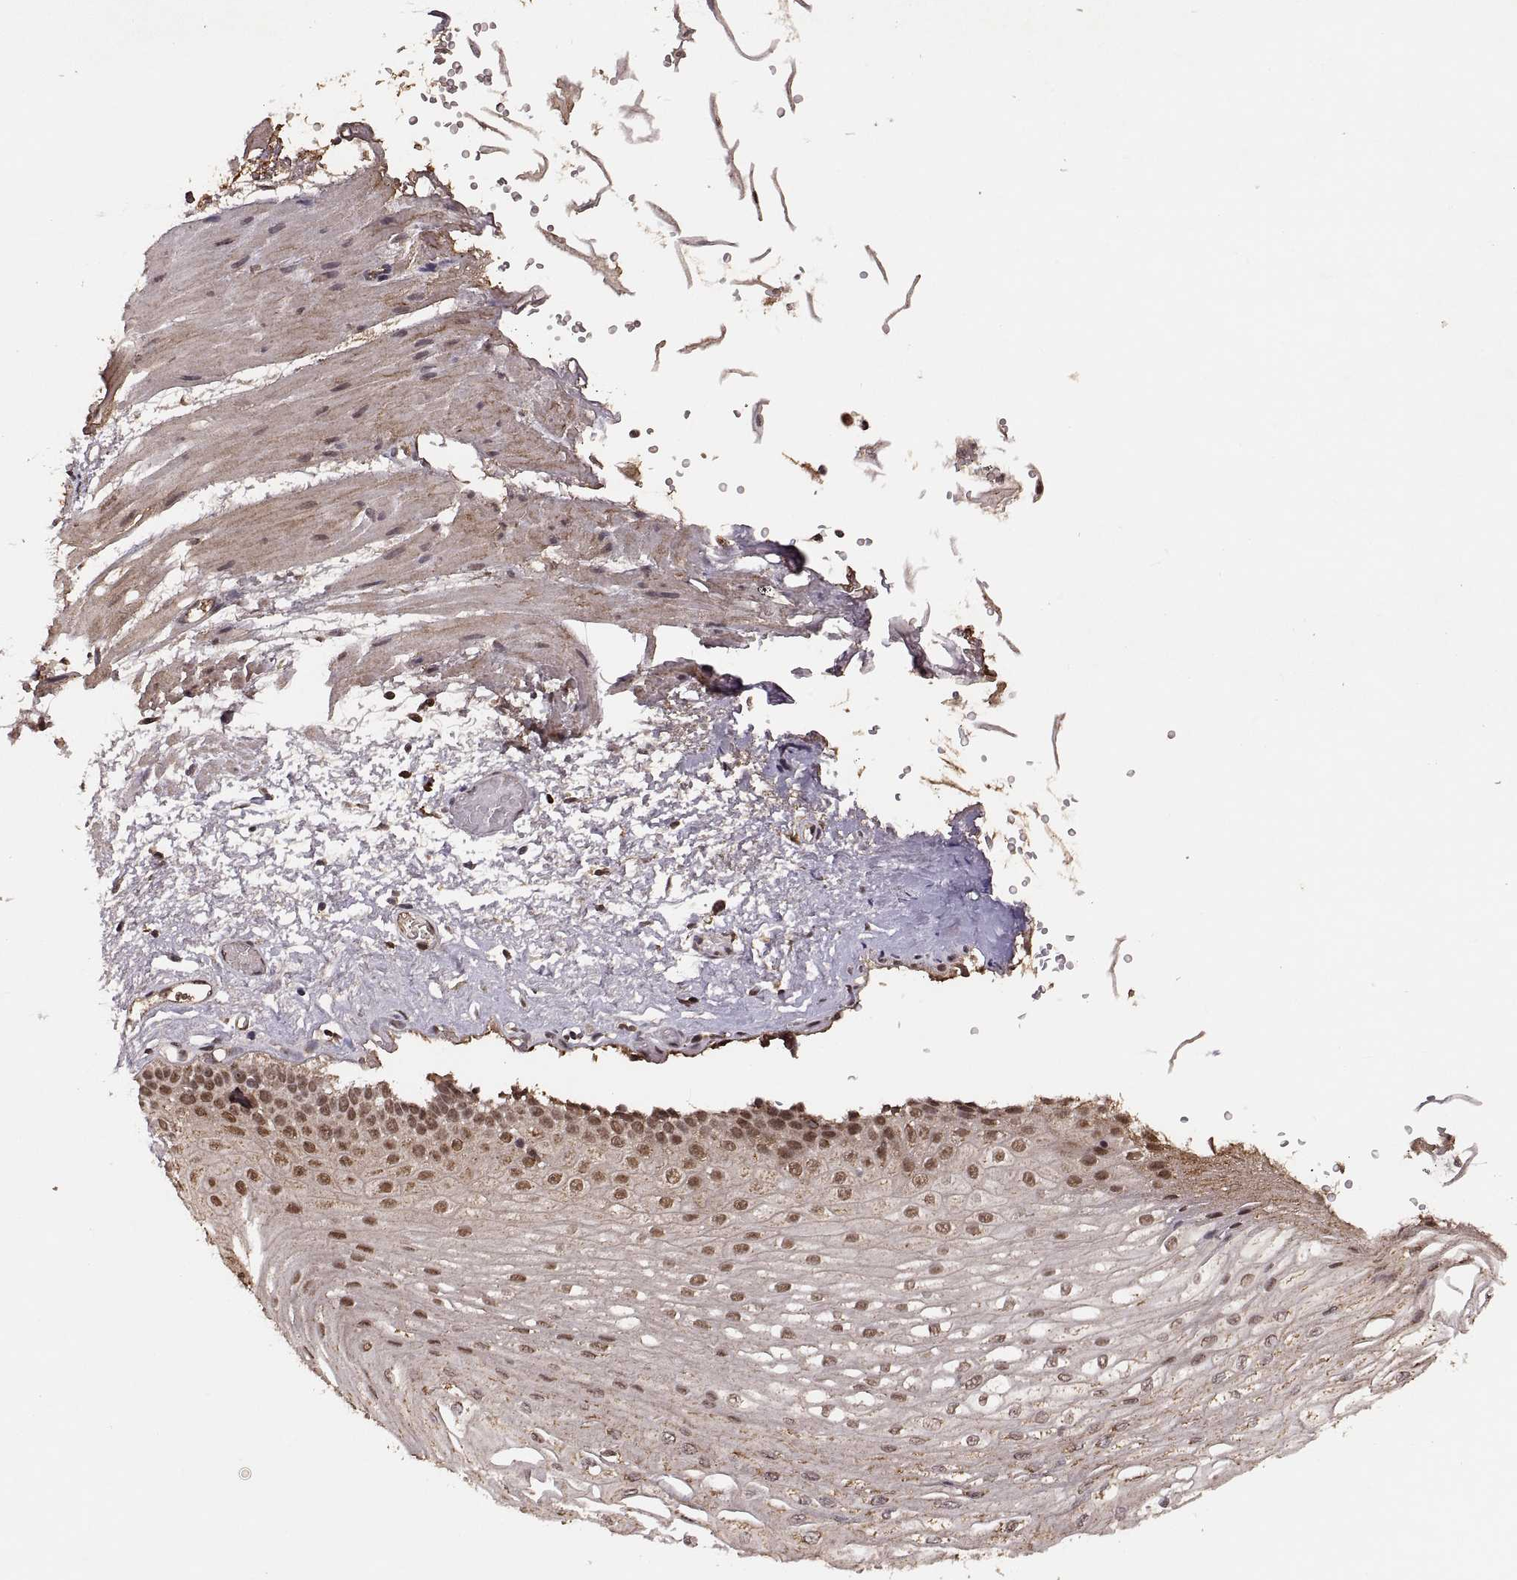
{"staining": {"intensity": "moderate", "quantity": ">75%", "location": "nuclear"}, "tissue": "esophagus", "cell_type": "Squamous epithelial cells", "image_type": "normal", "snomed": [{"axis": "morphology", "description": "Normal tissue, NOS"}, {"axis": "topography", "description": "Esophagus"}], "caption": "Moderate nuclear protein staining is appreciated in about >75% of squamous epithelial cells in esophagus. (Stains: DAB in brown, nuclei in blue, Microscopy: brightfield microscopy at high magnification).", "gene": "RFT1", "patient": {"sex": "female", "age": 62}}